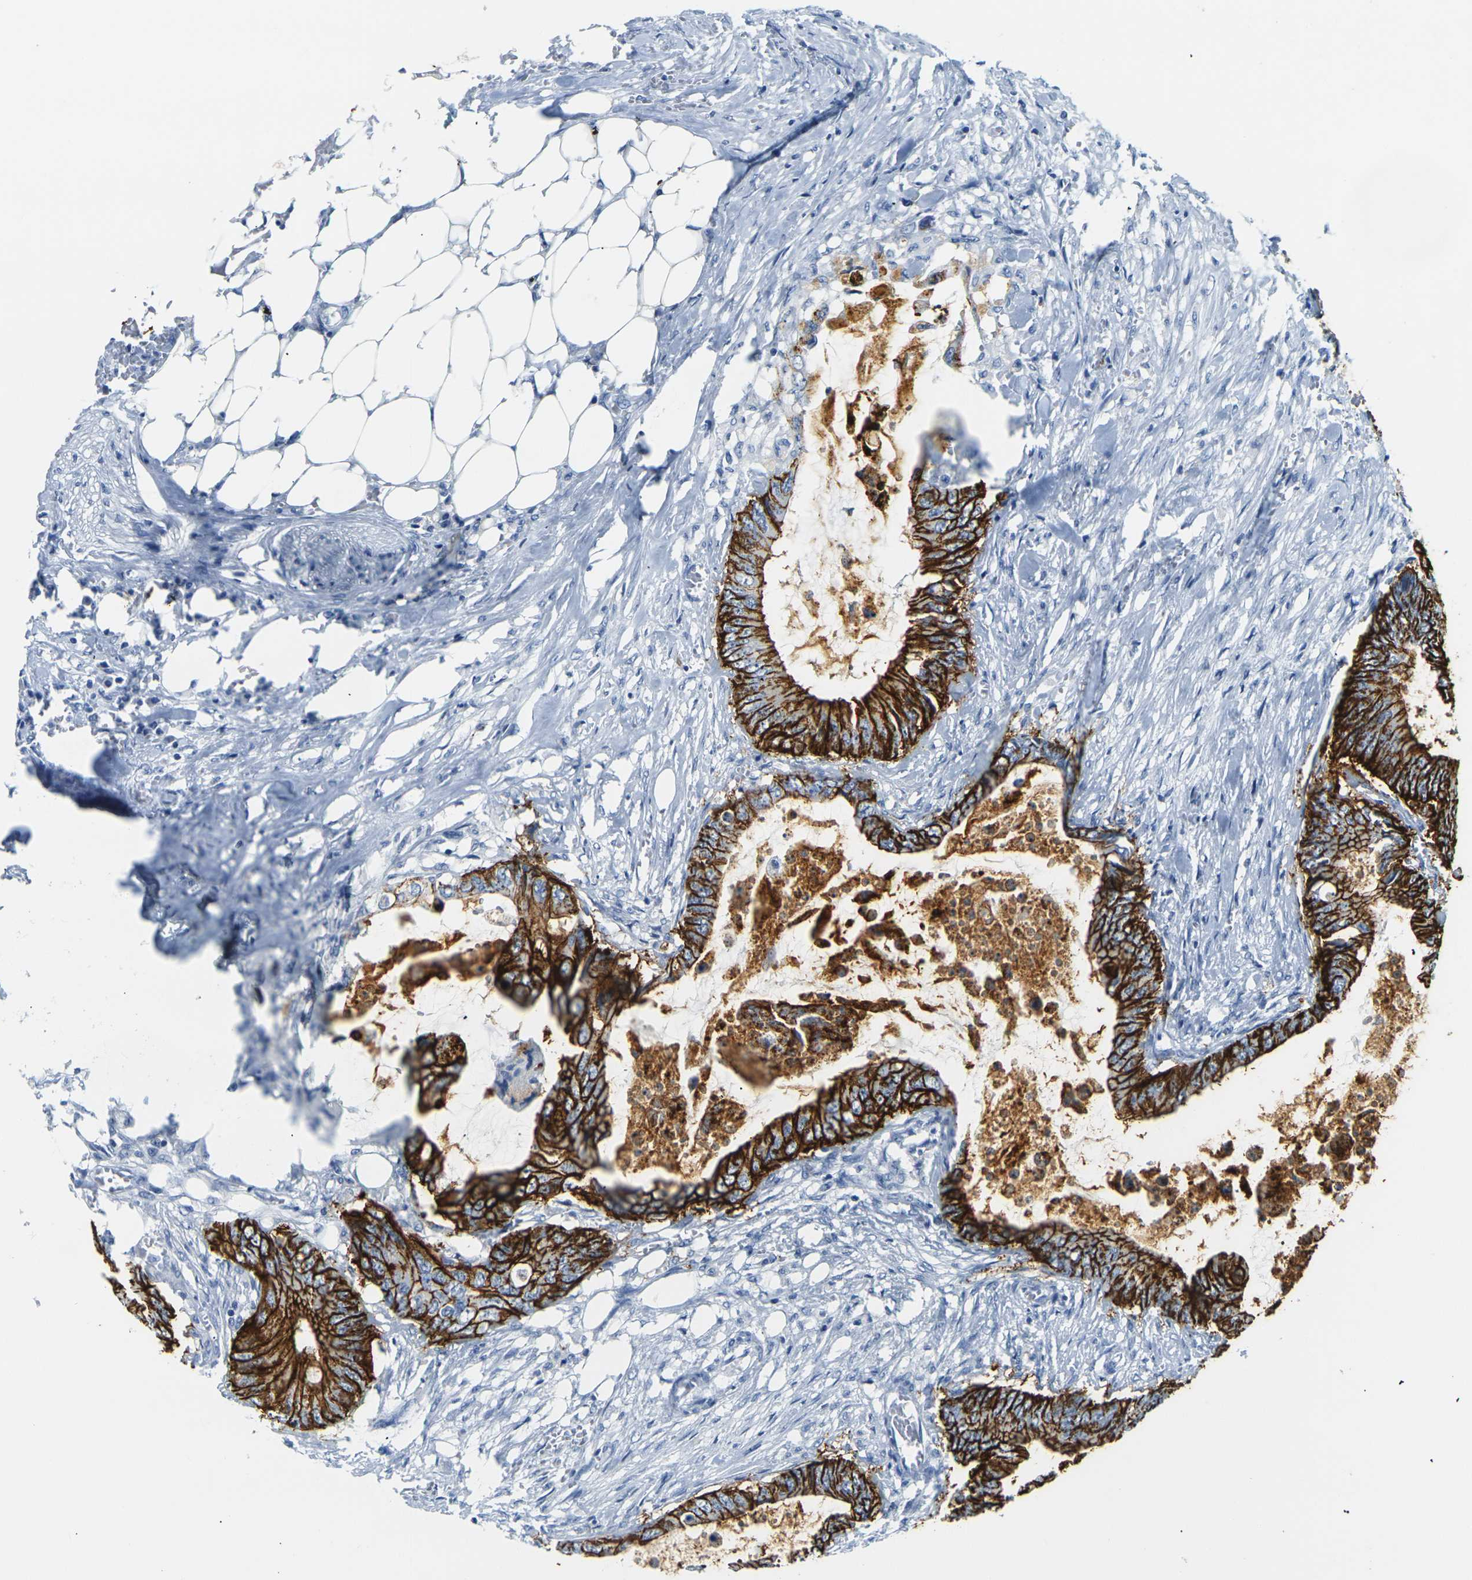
{"staining": {"intensity": "strong", "quantity": ">75%", "location": "cytoplasmic/membranous"}, "tissue": "colorectal cancer", "cell_type": "Tumor cells", "image_type": "cancer", "snomed": [{"axis": "morphology", "description": "Normal tissue, NOS"}, {"axis": "morphology", "description": "Adenocarcinoma, NOS"}, {"axis": "topography", "description": "Rectum"}, {"axis": "topography", "description": "Peripheral nerve tissue"}], "caption": "Protein staining exhibits strong cytoplasmic/membranous staining in approximately >75% of tumor cells in colorectal cancer.", "gene": "CLDN7", "patient": {"sex": "female", "age": 77}}